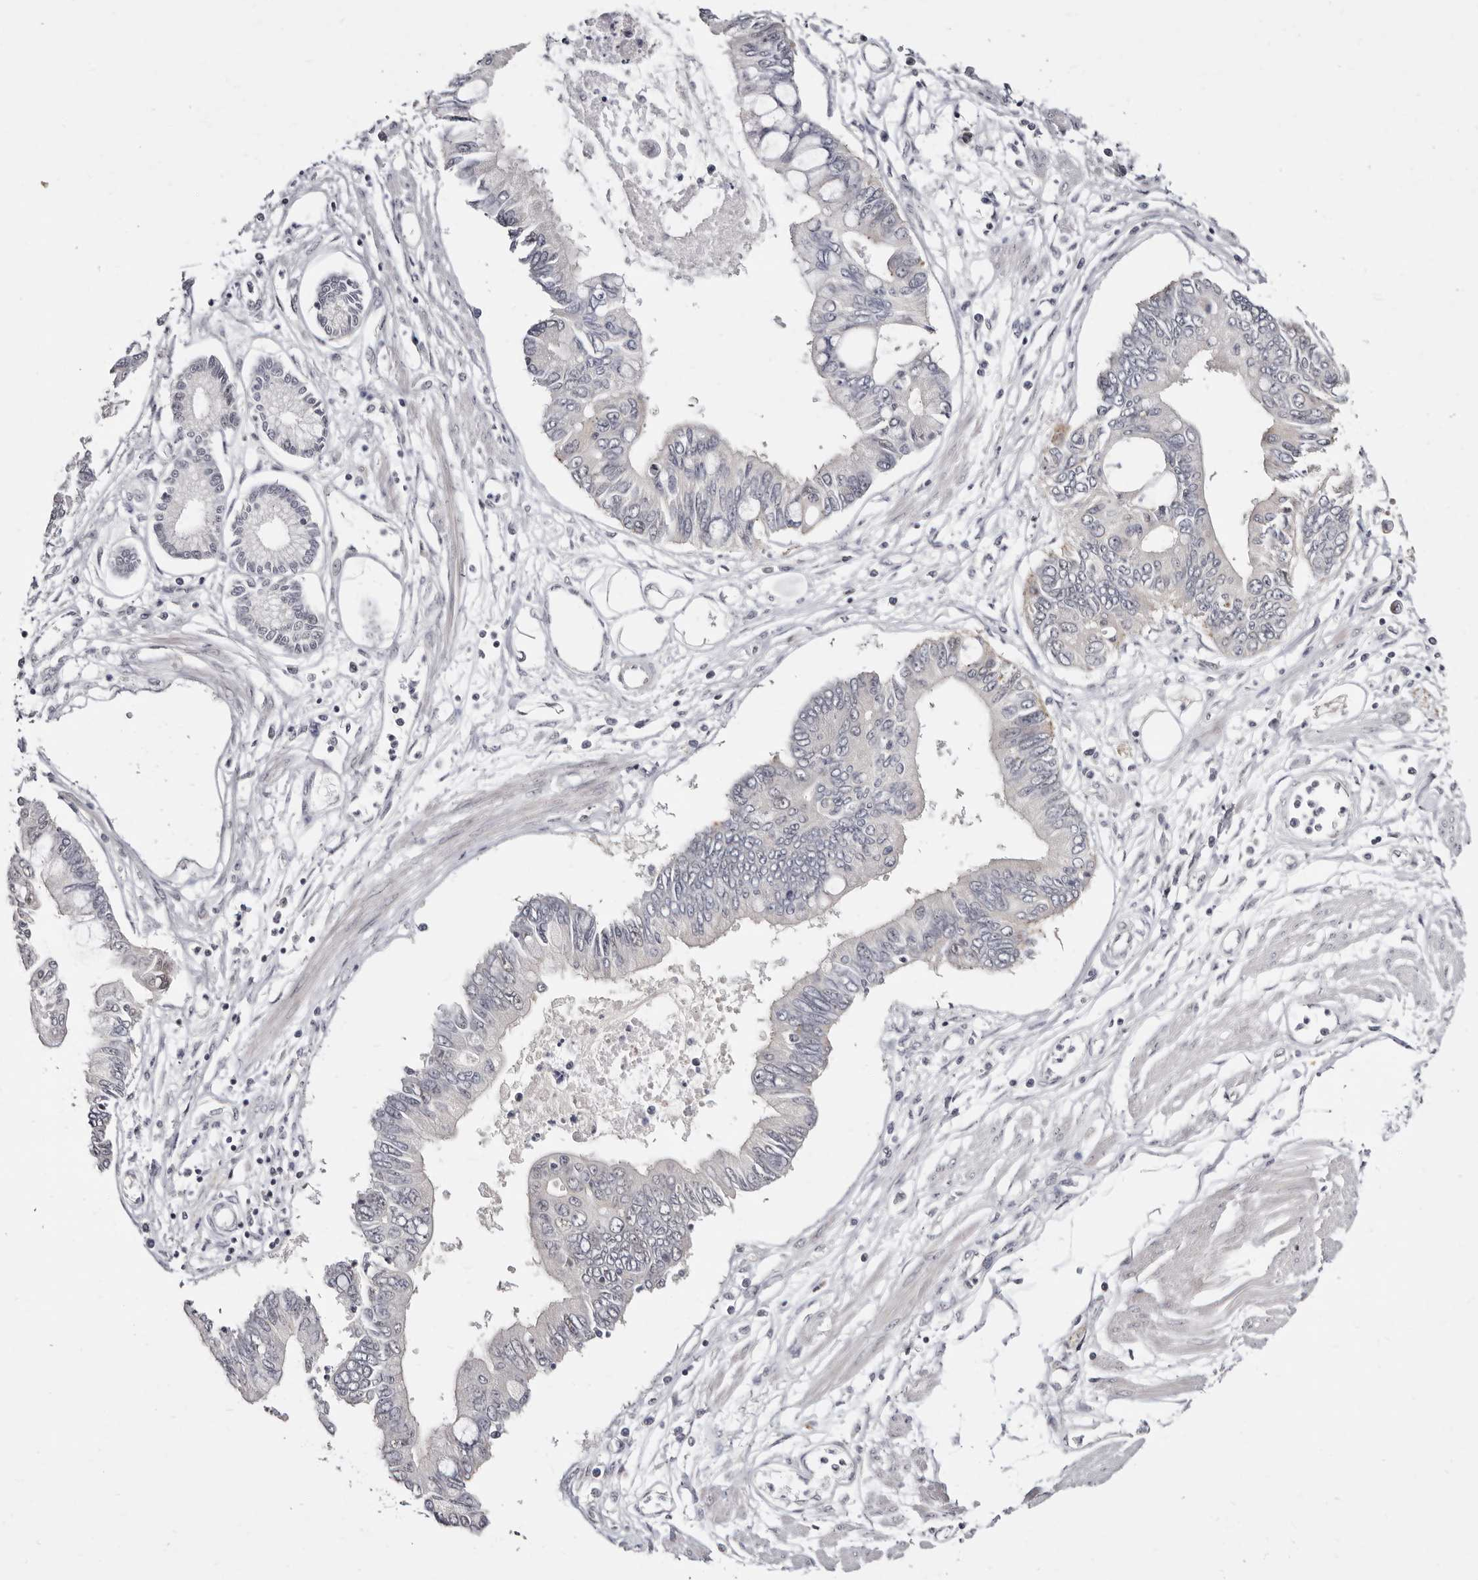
{"staining": {"intensity": "negative", "quantity": "none", "location": "none"}, "tissue": "pancreatic cancer", "cell_type": "Tumor cells", "image_type": "cancer", "snomed": [{"axis": "morphology", "description": "Adenocarcinoma, NOS"}, {"axis": "topography", "description": "Pancreas"}], "caption": "Tumor cells show no significant protein expression in pancreatic cancer.", "gene": "KLHL4", "patient": {"sex": "female", "age": 77}}